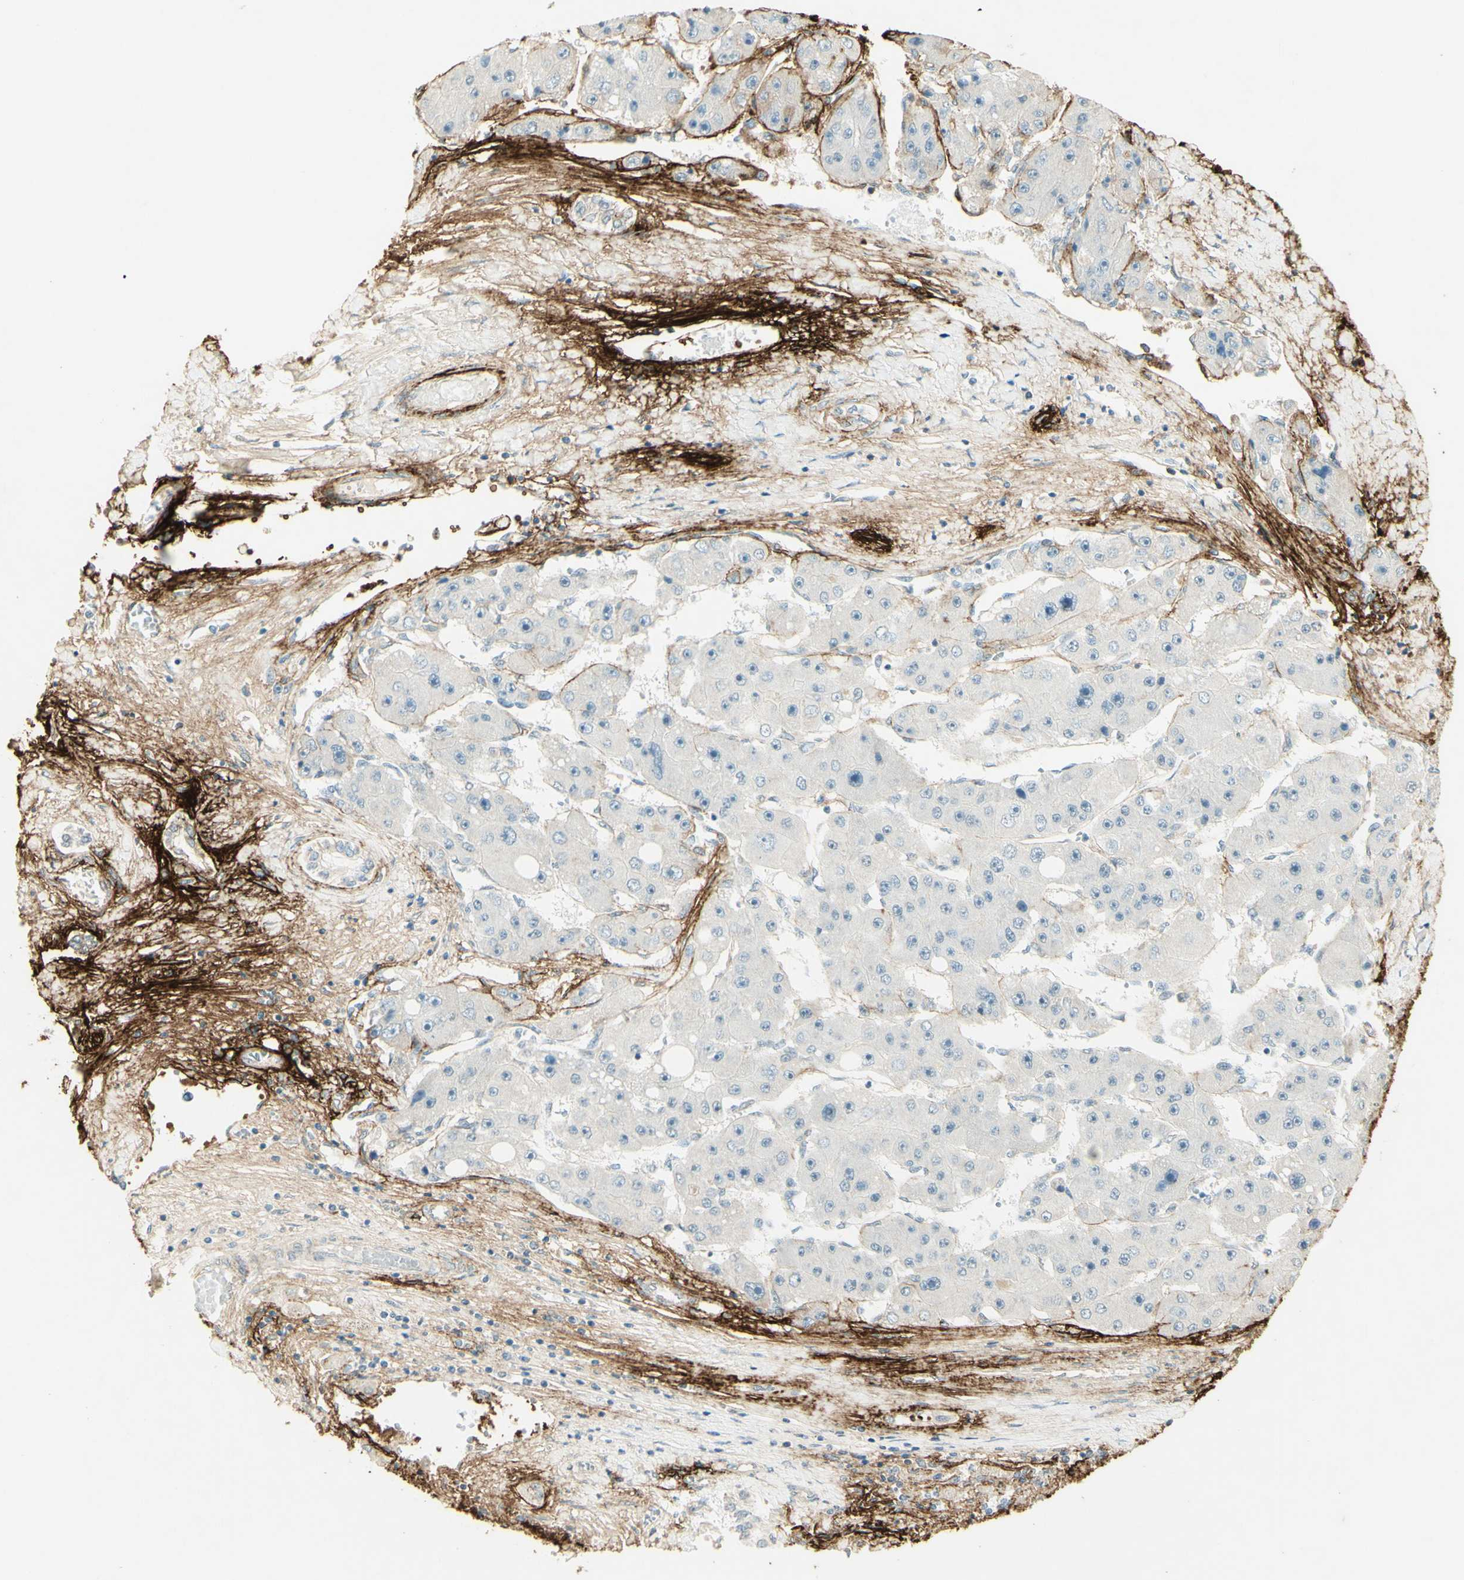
{"staining": {"intensity": "moderate", "quantity": "<25%", "location": "cytoplasmic/membranous"}, "tissue": "liver cancer", "cell_type": "Tumor cells", "image_type": "cancer", "snomed": [{"axis": "morphology", "description": "Carcinoma, Hepatocellular, NOS"}, {"axis": "topography", "description": "Liver"}], "caption": "Immunohistochemistry of human liver cancer displays low levels of moderate cytoplasmic/membranous expression in approximately <25% of tumor cells.", "gene": "TNN", "patient": {"sex": "female", "age": 61}}